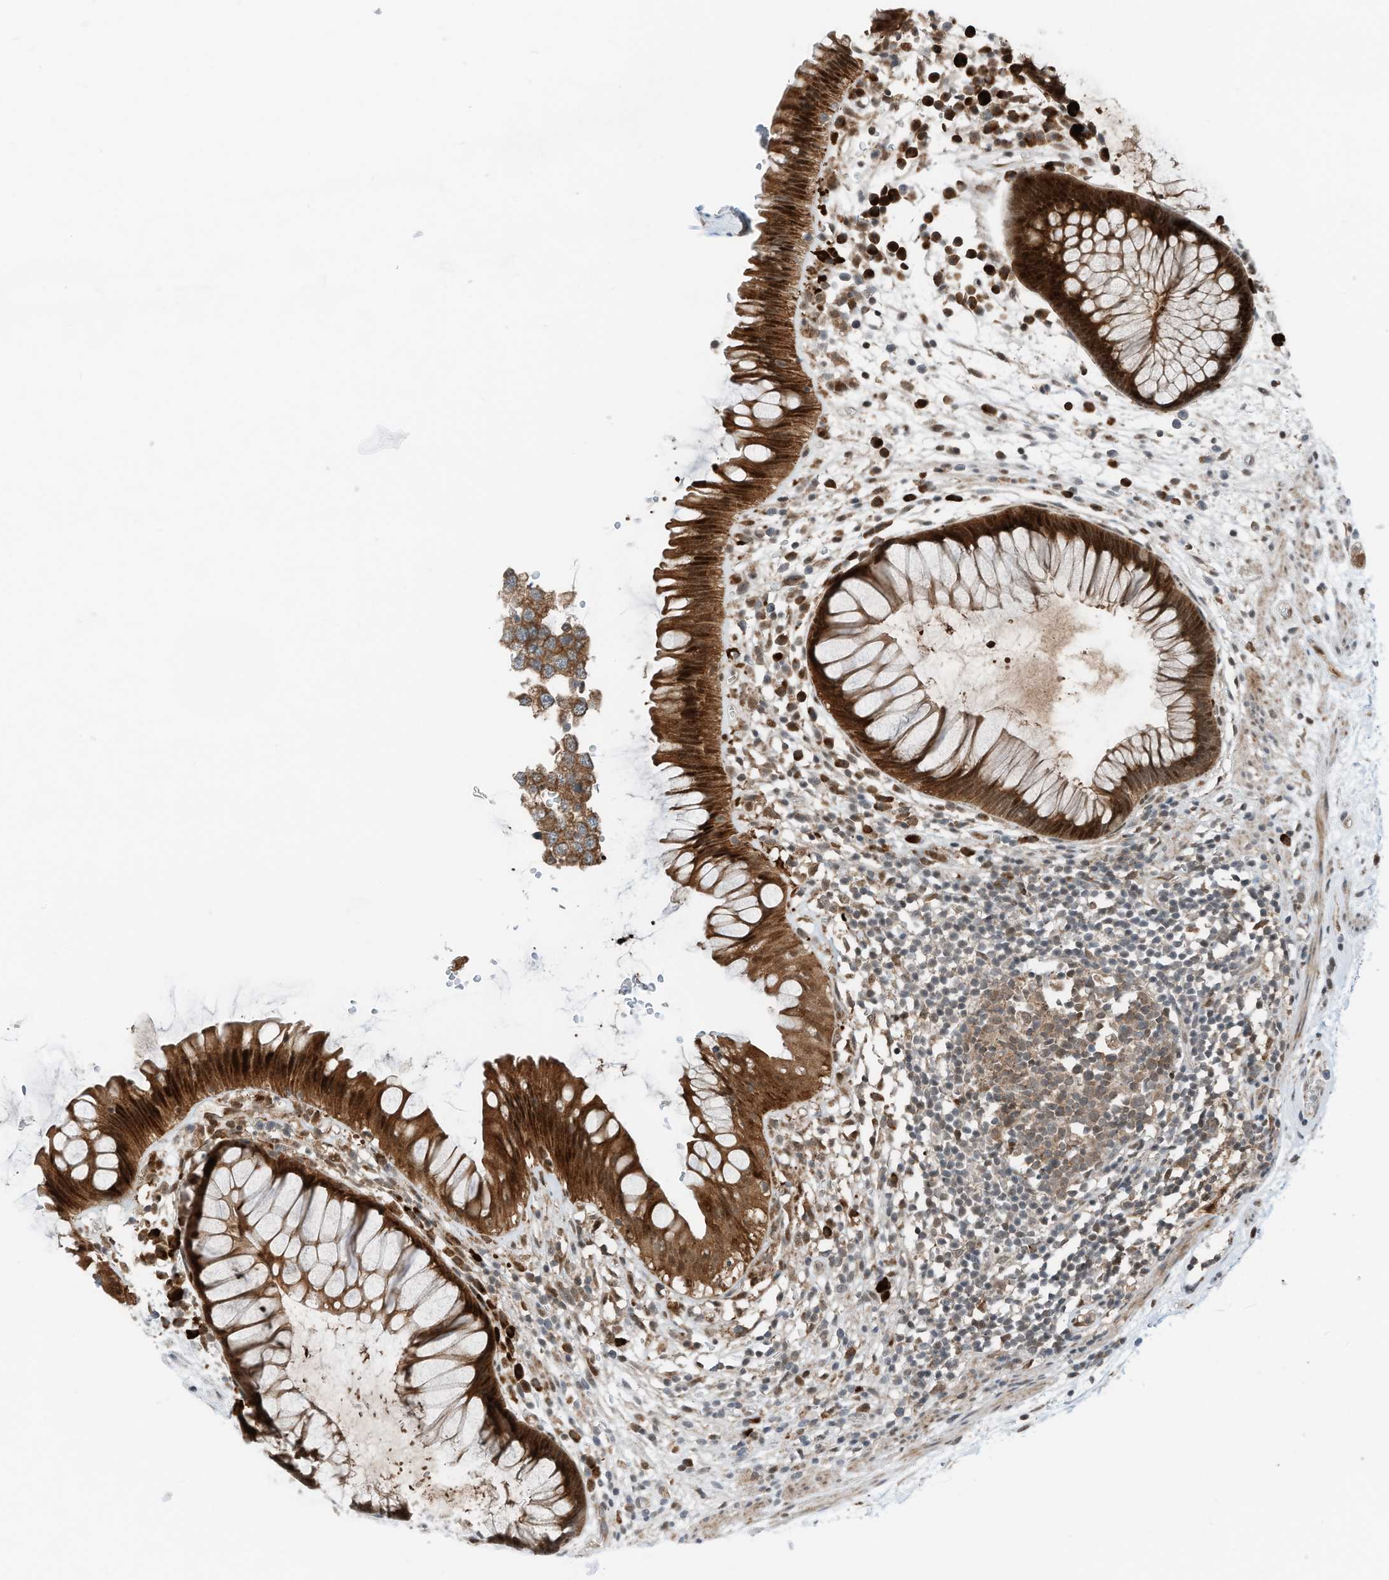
{"staining": {"intensity": "strong", "quantity": ">75%", "location": "cytoplasmic/membranous,nuclear"}, "tissue": "rectum", "cell_type": "Glandular cells", "image_type": "normal", "snomed": [{"axis": "morphology", "description": "Normal tissue, NOS"}, {"axis": "topography", "description": "Rectum"}], "caption": "Immunohistochemical staining of unremarkable rectum exhibits >75% levels of strong cytoplasmic/membranous,nuclear protein positivity in about >75% of glandular cells. (Stains: DAB (3,3'-diaminobenzidine) in brown, nuclei in blue, Microscopy: brightfield microscopy at high magnification).", "gene": "RMND1", "patient": {"sex": "male", "age": 51}}